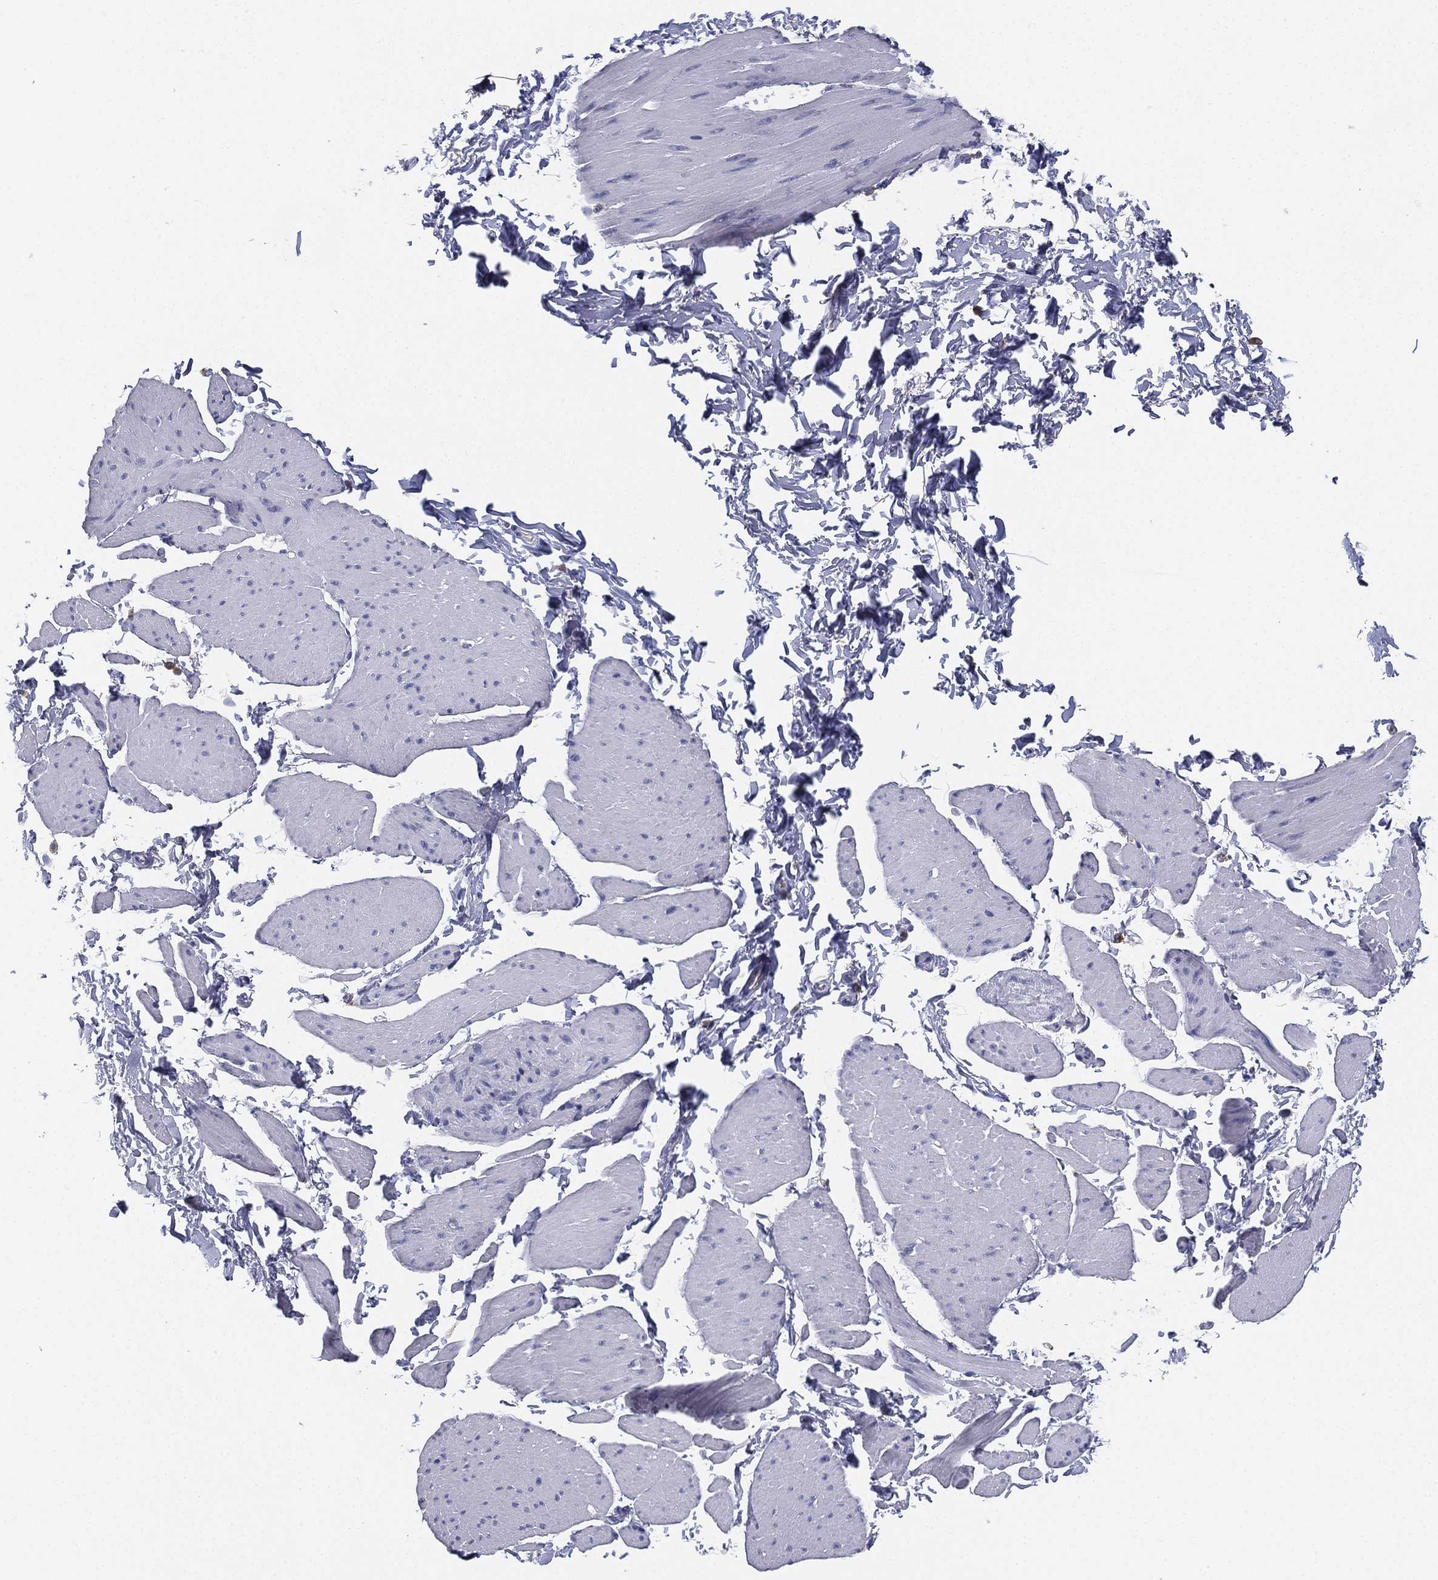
{"staining": {"intensity": "negative", "quantity": "none", "location": "none"}, "tissue": "smooth muscle", "cell_type": "Smooth muscle cells", "image_type": "normal", "snomed": [{"axis": "morphology", "description": "Normal tissue, NOS"}, {"axis": "topography", "description": "Adipose tissue"}, {"axis": "topography", "description": "Smooth muscle"}, {"axis": "topography", "description": "Peripheral nerve tissue"}], "caption": "IHC histopathology image of normal smooth muscle stained for a protein (brown), which demonstrates no positivity in smooth muscle cells. The staining is performed using DAB (3,3'-diaminobenzidine) brown chromogen with nuclei counter-stained in using hematoxylin.", "gene": "NPC2", "patient": {"sex": "male", "age": 83}}